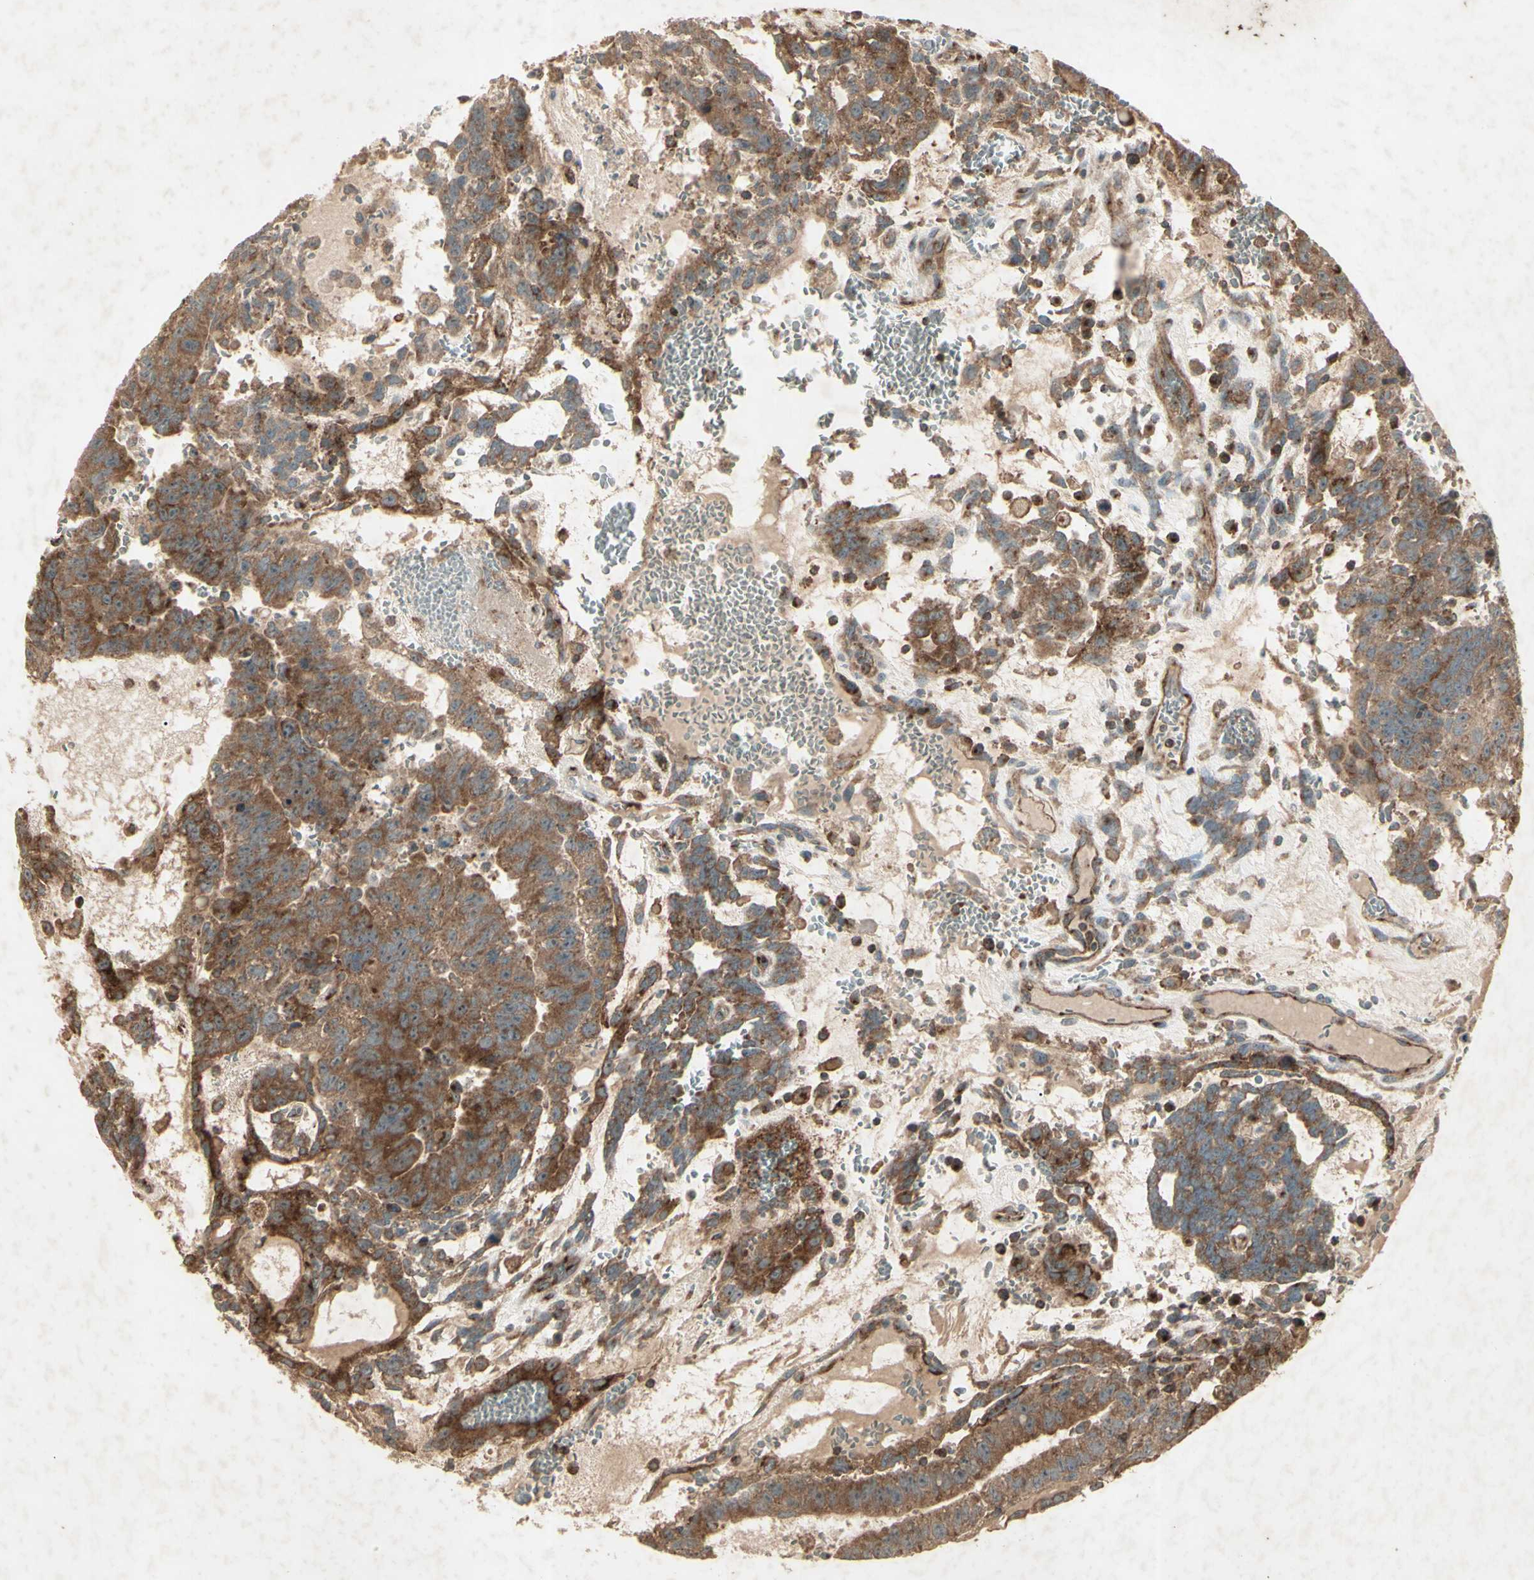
{"staining": {"intensity": "moderate", "quantity": ">75%", "location": "cytoplasmic/membranous"}, "tissue": "testis cancer", "cell_type": "Tumor cells", "image_type": "cancer", "snomed": [{"axis": "morphology", "description": "Seminoma, NOS"}, {"axis": "morphology", "description": "Carcinoma, Embryonal, NOS"}, {"axis": "topography", "description": "Testis"}], "caption": "A brown stain shows moderate cytoplasmic/membranous expression of a protein in human testis embryonal carcinoma tumor cells. The staining was performed using DAB to visualize the protein expression in brown, while the nuclei were stained in blue with hematoxylin (Magnification: 20x).", "gene": "AP1G1", "patient": {"sex": "male", "age": 52}}